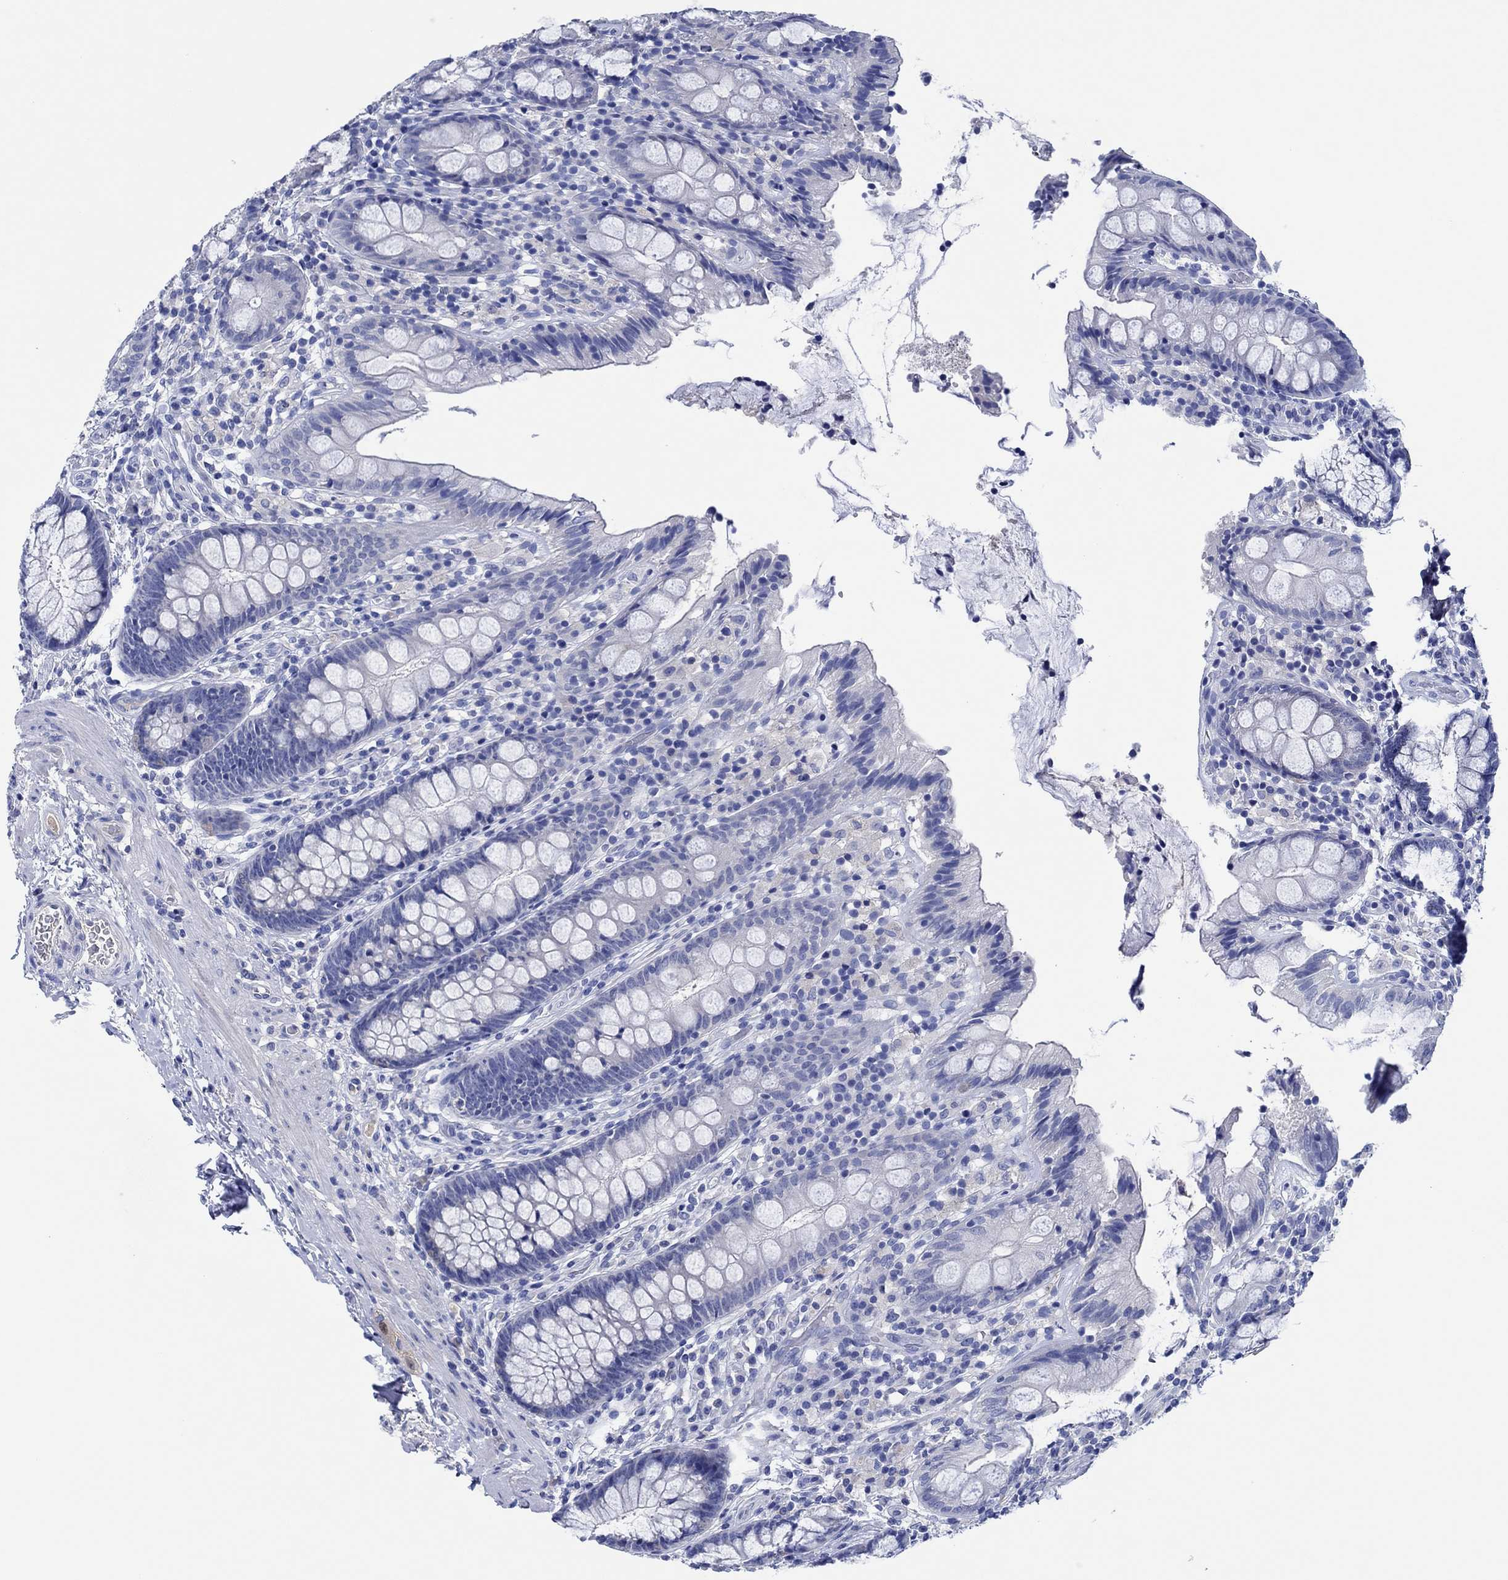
{"staining": {"intensity": "negative", "quantity": "none", "location": "none"}, "tissue": "colon", "cell_type": "Endothelial cells", "image_type": "normal", "snomed": [{"axis": "morphology", "description": "Normal tissue, NOS"}, {"axis": "topography", "description": "Colon"}], "caption": "A photomicrograph of human colon is negative for staining in endothelial cells. Brightfield microscopy of immunohistochemistry stained with DAB (3,3'-diaminobenzidine) (brown) and hematoxylin (blue), captured at high magnification.", "gene": "CPNE6", "patient": {"sex": "female", "age": 86}}